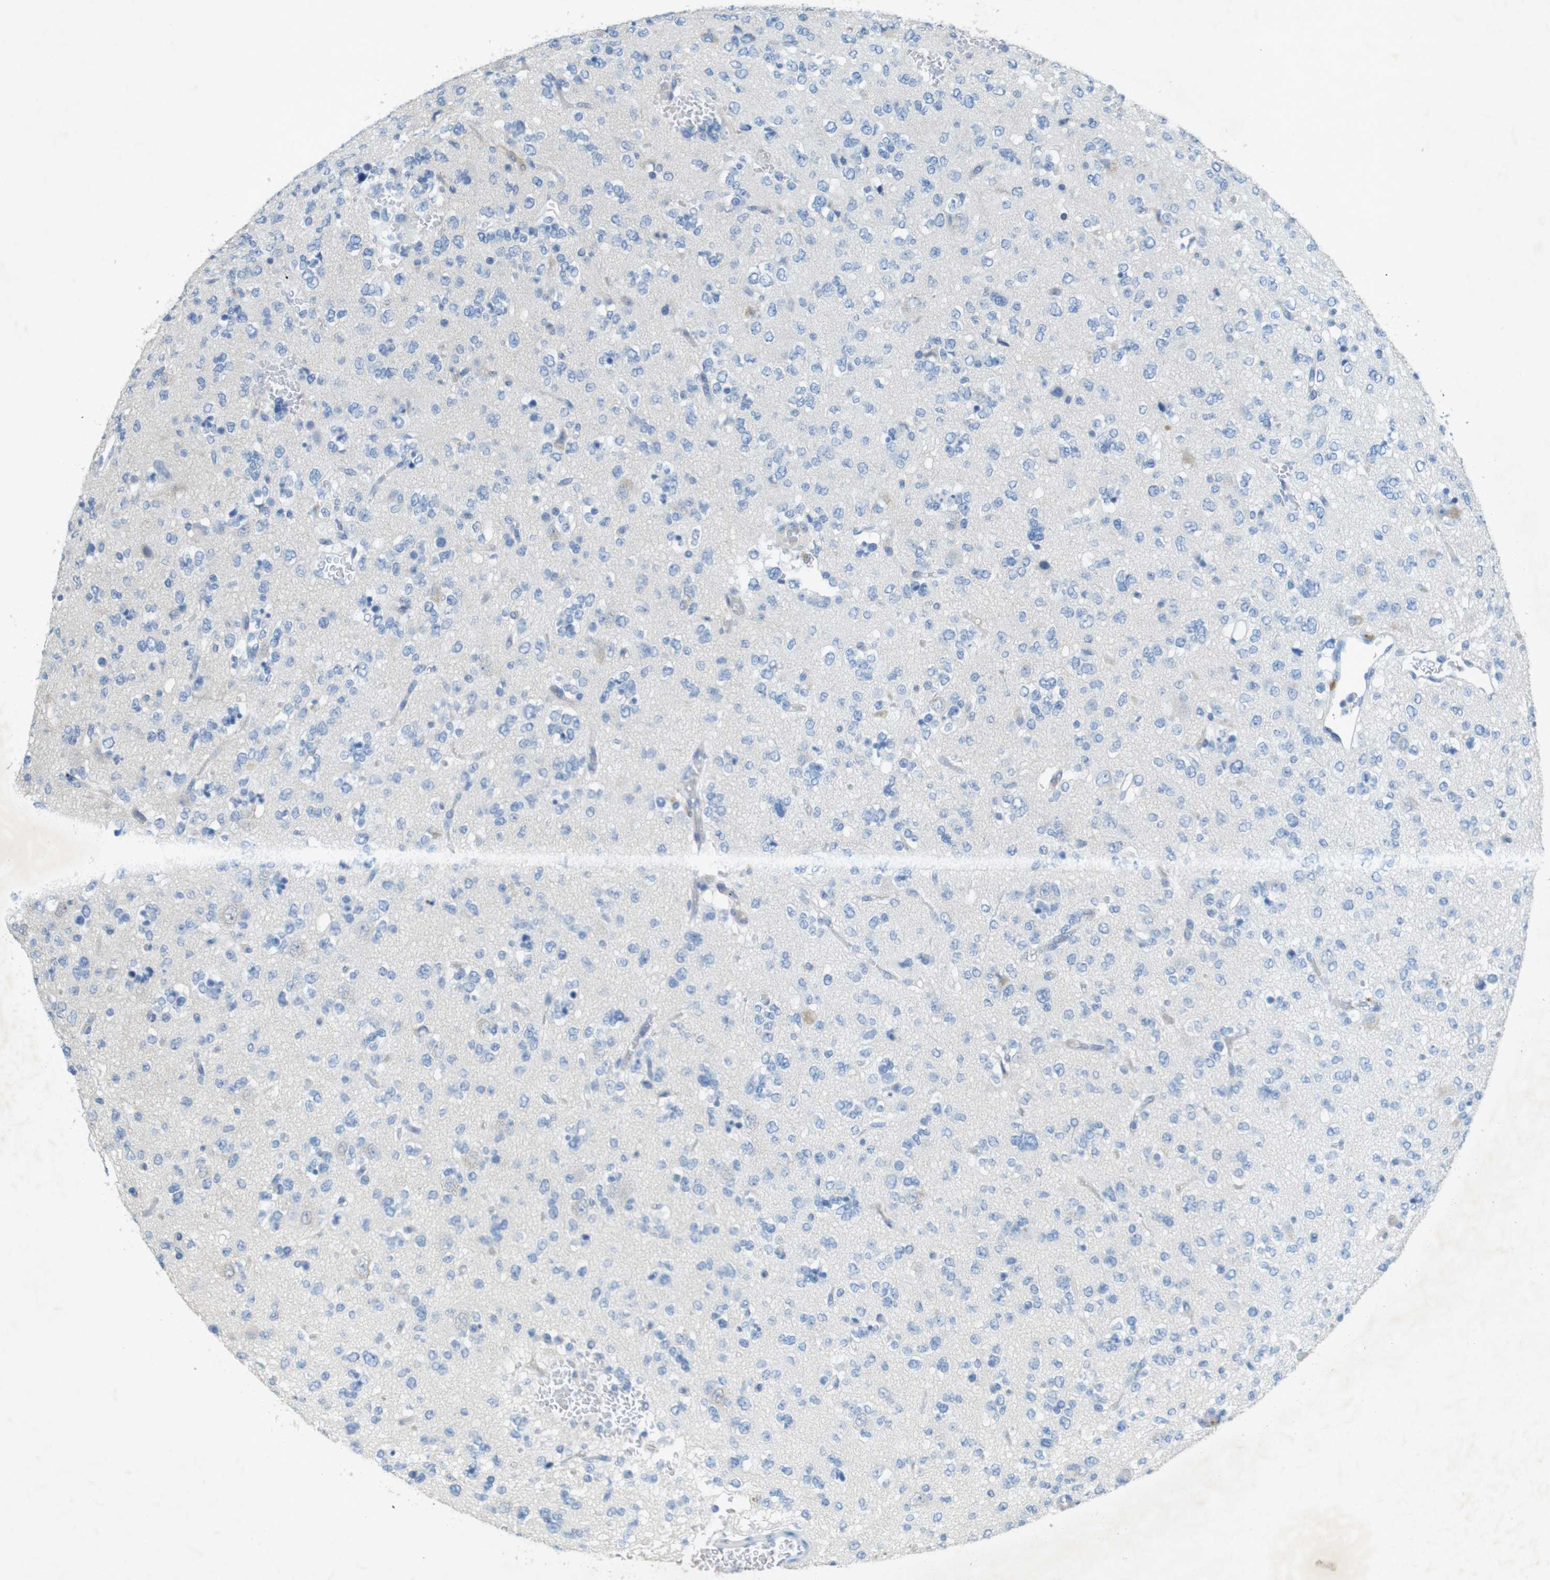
{"staining": {"intensity": "negative", "quantity": "none", "location": "none"}, "tissue": "glioma", "cell_type": "Tumor cells", "image_type": "cancer", "snomed": [{"axis": "morphology", "description": "Glioma, malignant, Low grade"}, {"axis": "topography", "description": "Brain"}], "caption": "Tumor cells are negative for protein expression in human glioma.", "gene": "CD320", "patient": {"sex": "male", "age": 38}}